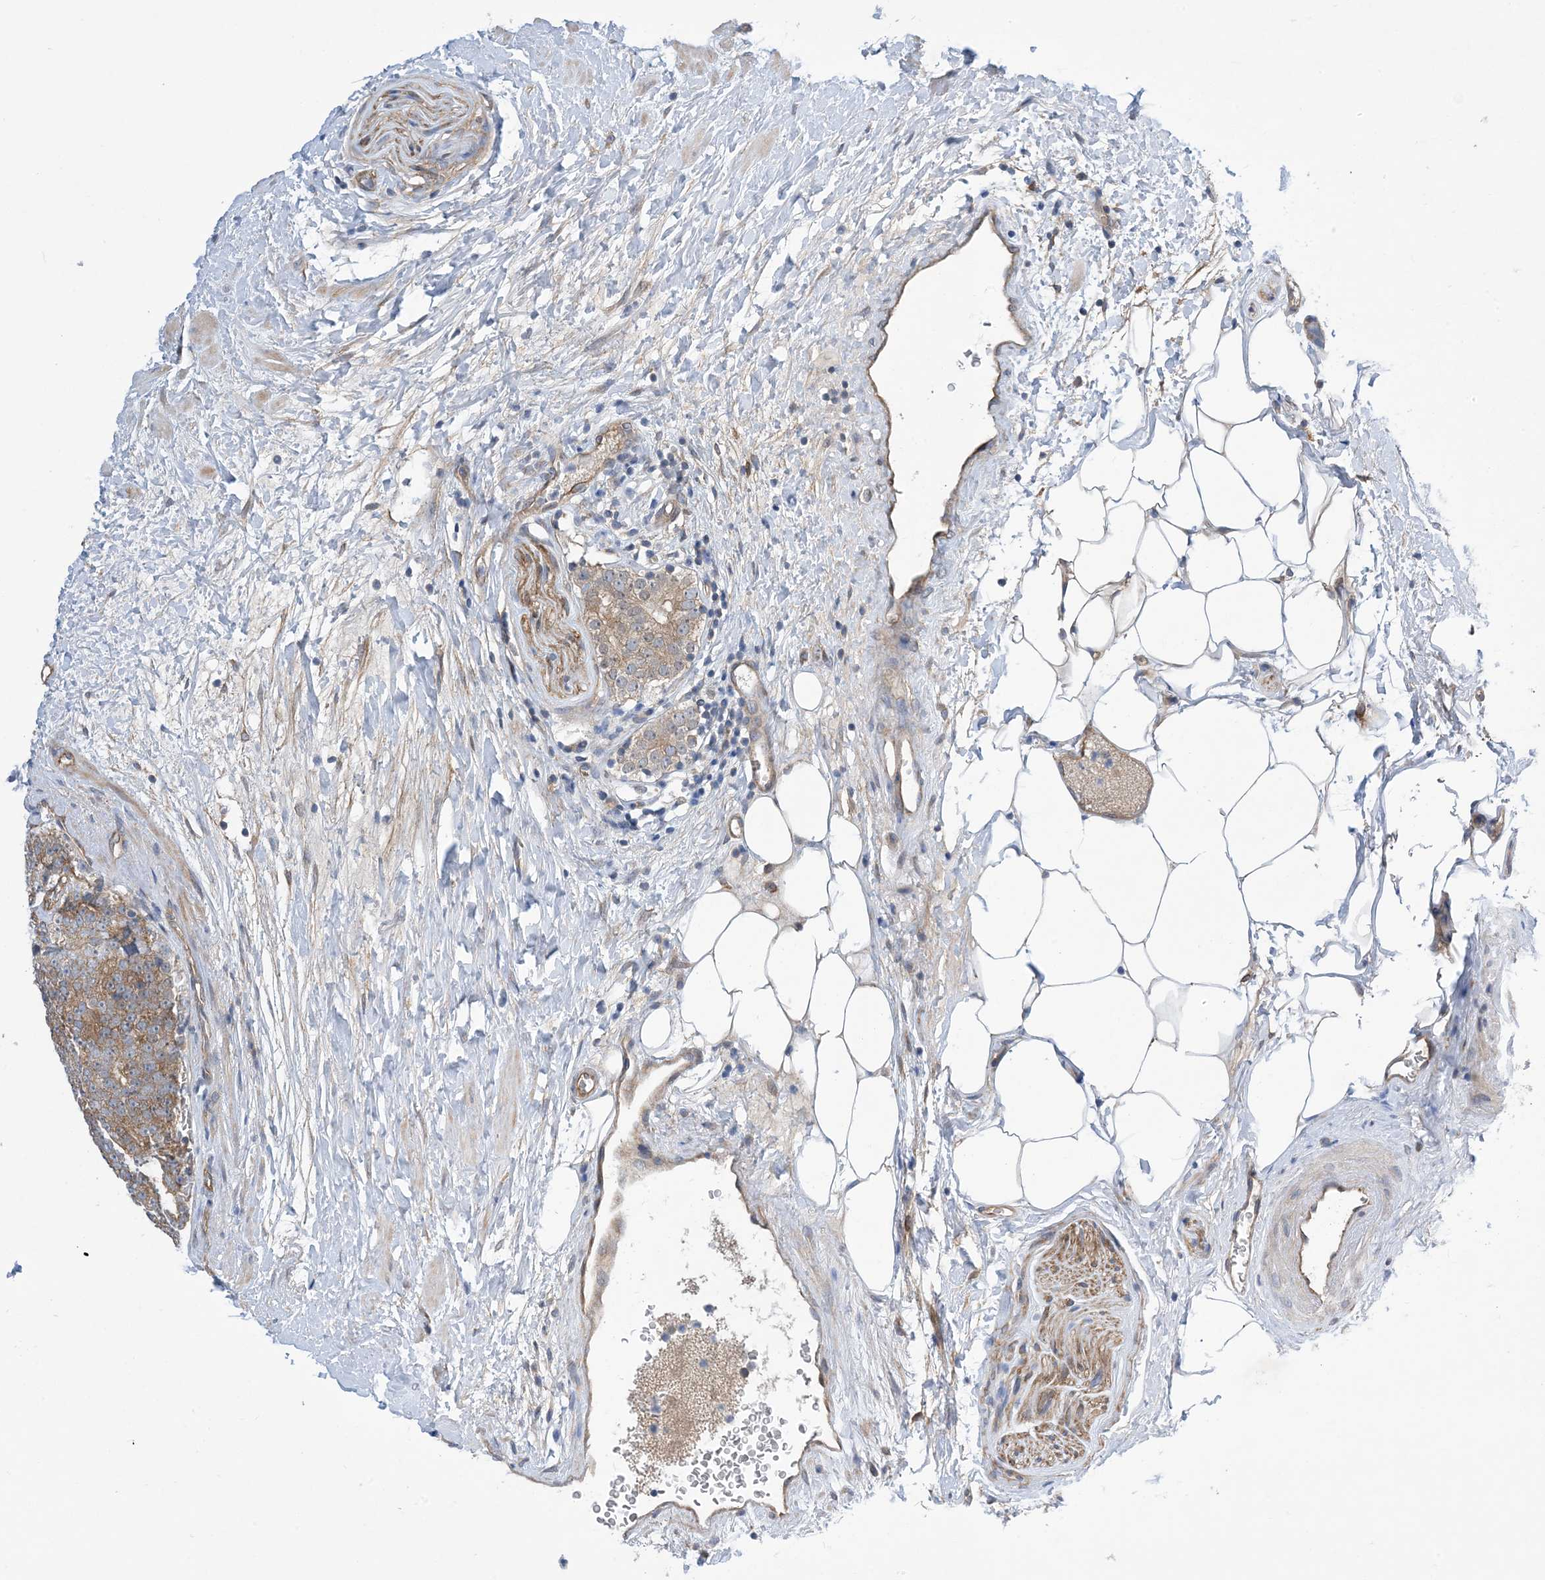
{"staining": {"intensity": "moderate", "quantity": ">75%", "location": "cytoplasmic/membranous"}, "tissue": "prostate cancer", "cell_type": "Tumor cells", "image_type": "cancer", "snomed": [{"axis": "morphology", "description": "Adenocarcinoma, High grade"}, {"axis": "topography", "description": "Prostate"}], "caption": "A photomicrograph of human high-grade adenocarcinoma (prostate) stained for a protein demonstrates moderate cytoplasmic/membranous brown staining in tumor cells. (Brightfield microscopy of DAB IHC at high magnification).", "gene": "EHBP1", "patient": {"sex": "male", "age": 56}}